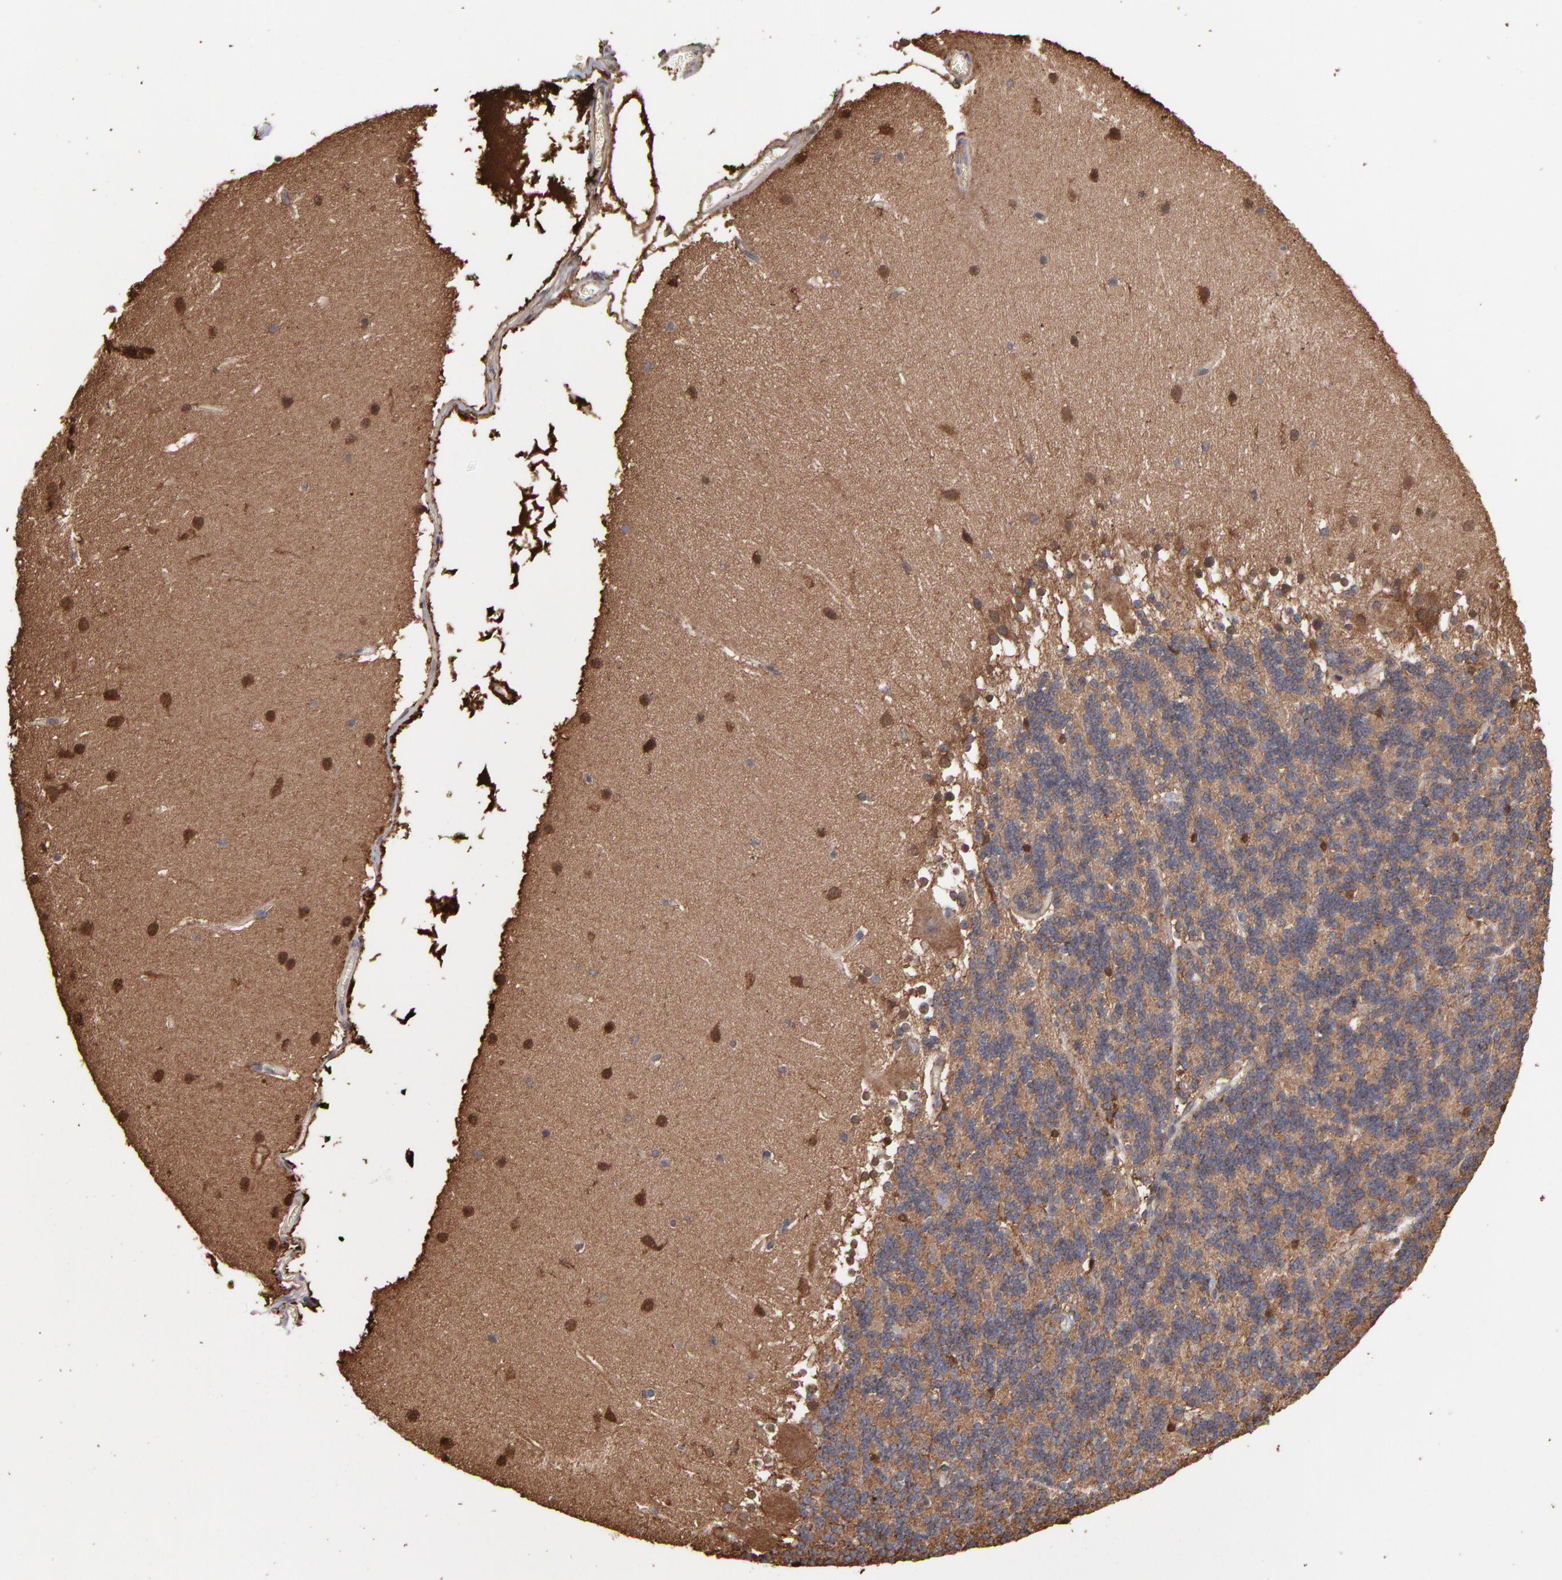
{"staining": {"intensity": "moderate", "quantity": ">75%", "location": "cytoplasmic/membranous"}, "tissue": "cerebellum", "cell_type": "Cells in granular layer", "image_type": "normal", "snomed": [{"axis": "morphology", "description": "Normal tissue, NOS"}, {"axis": "topography", "description": "Cerebellum"}], "caption": "Cerebellum was stained to show a protein in brown. There is medium levels of moderate cytoplasmic/membranous expression in approximately >75% of cells in granular layer. The staining was performed using DAB (3,3'-diaminobenzidine) to visualize the protein expression in brown, while the nuclei were stained in blue with hematoxylin (Magnification: 20x).", "gene": "NFKBIA", "patient": {"sex": "female", "age": 19}}